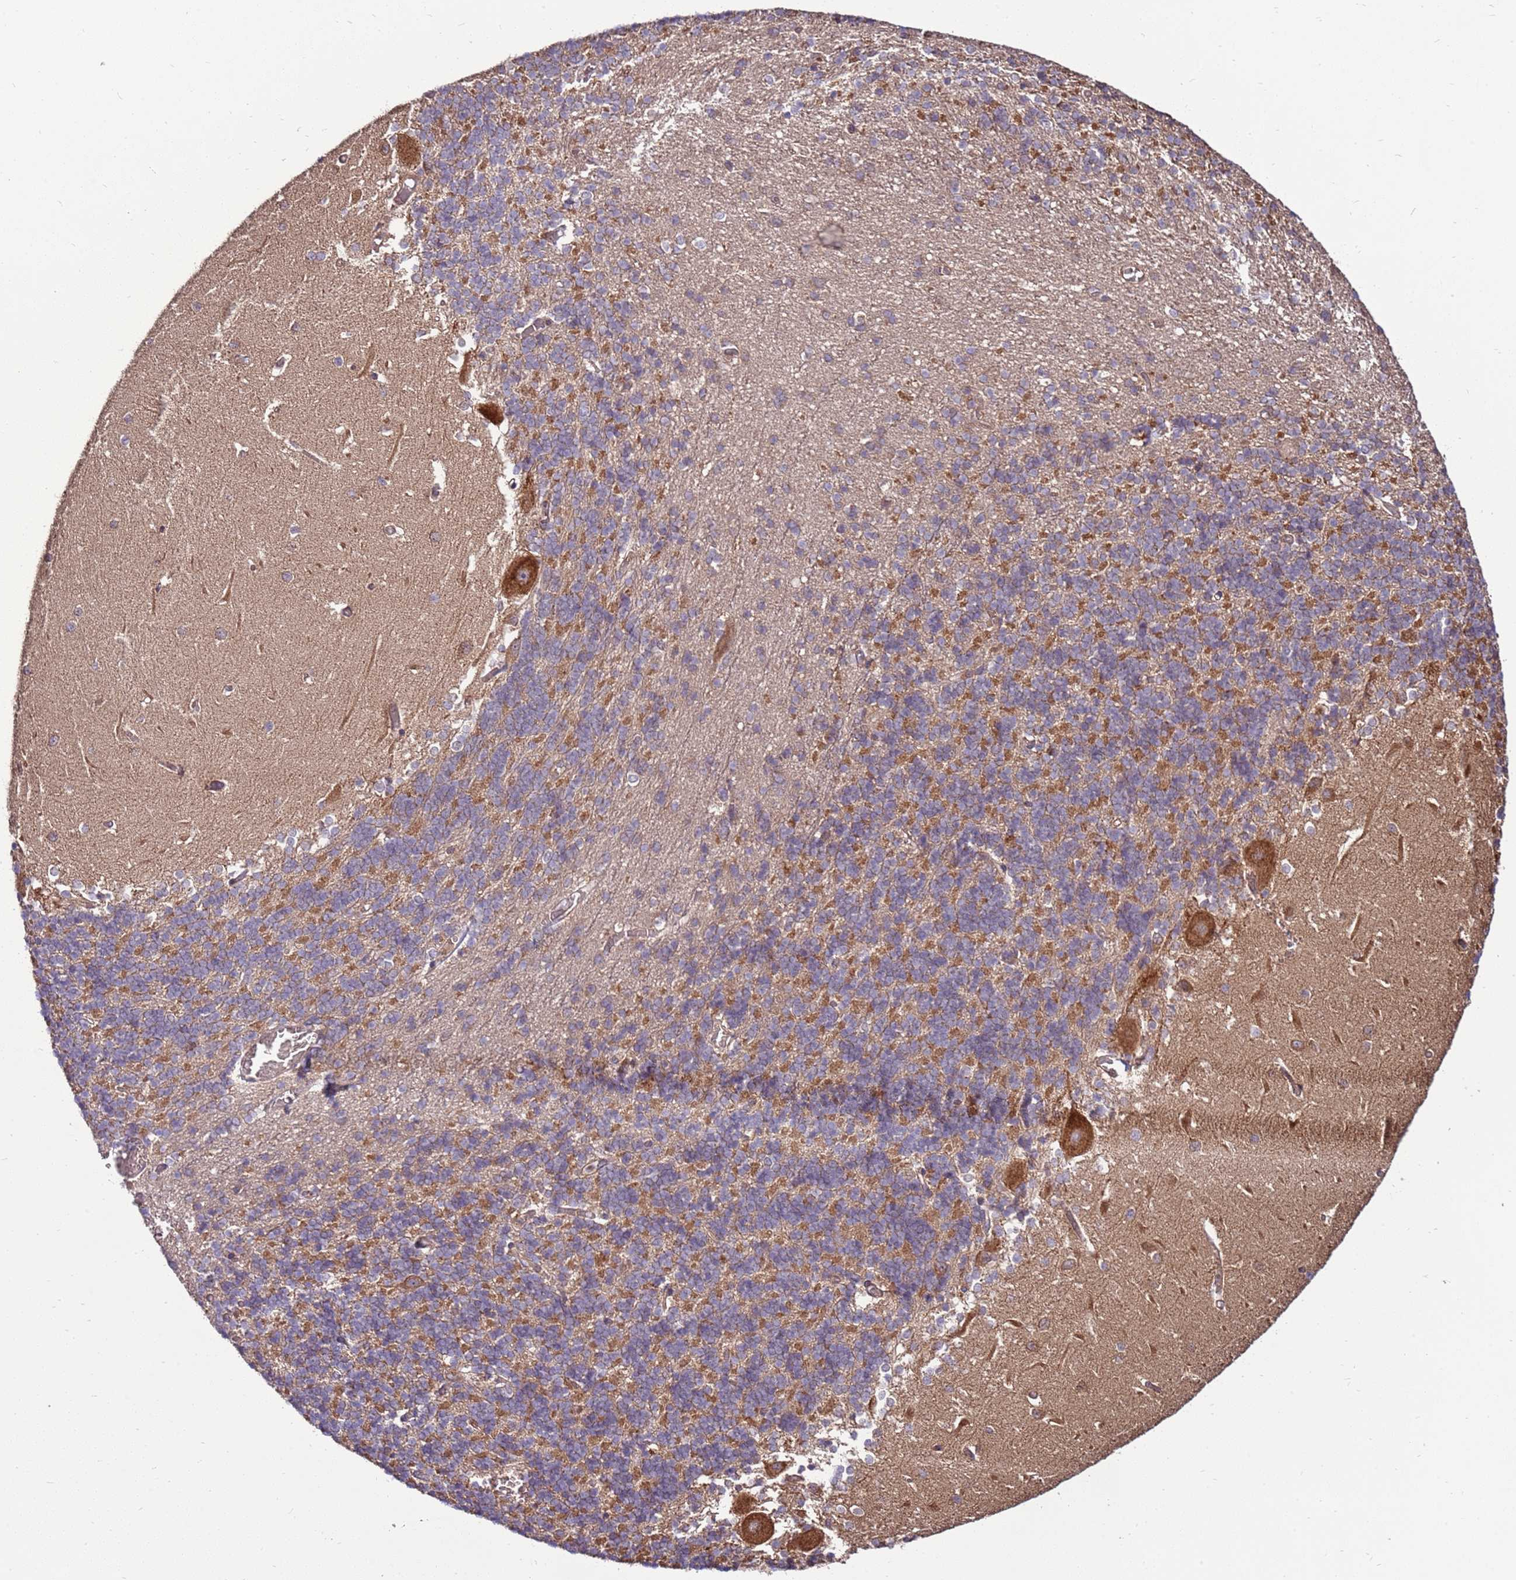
{"staining": {"intensity": "moderate", "quantity": "25%-75%", "location": "cytoplasmic/membranous"}, "tissue": "cerebellum", "cell_type": "Cells in granular layer", "image_type": "normal", "snomed": [{"axis": "morphology", "description": "Normal tissue, NOS"}, {"axis": "topography", "description": "Cerebellum"}], "caption": "Protein staining of normal cerebellum shows moderate cytoplasmic/membranous positivity in approximately 25%-75% of cells in granular layer. (Stains: DAB (3,3'-diaminobenzidine) in brown, nuclei in blue, Microscopy: brightfield microscopy at high magnification).", "gene": "SLC44A5", "patient": {"sex": "male", "age": 37}}